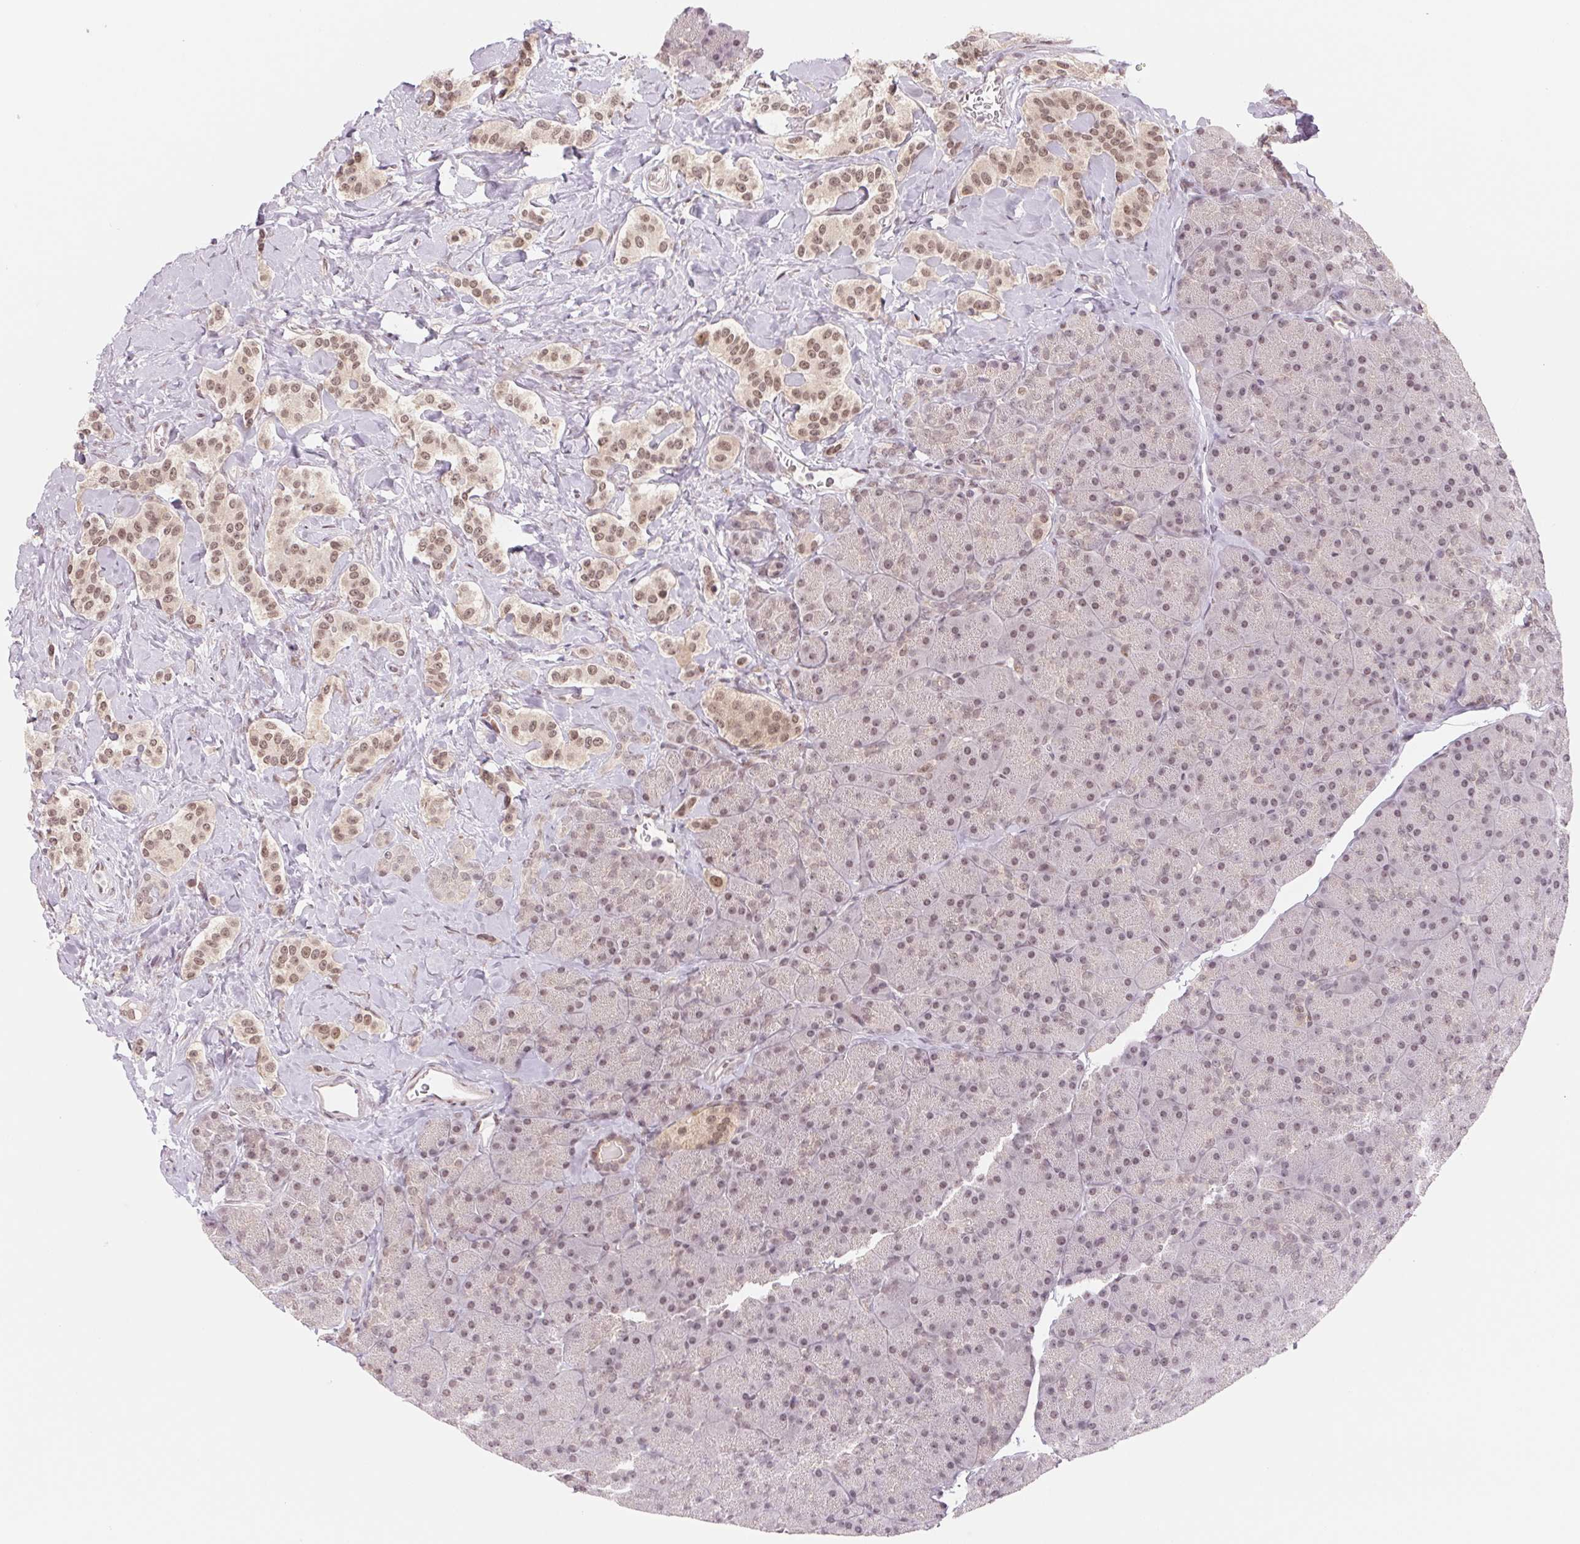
{"staining": {"intensity": "moderate", "quantity": ">75%", "location": "nuclear"}, "tissue": "carcinoid", "cell_type": "Tumor cells", "image_type": "cancer", "snomed": [{"axis": "morphology", "description": "Normal tissue, NOS"}, {"axis": "morphology", "description": "Carcinoid, malignant, NOS"}, {"axis": "topography", "description": "Pancreas"}], "caption": "Immunohistochemistry (IHC) staining of carcinoid, which reveals medium levels of moderate nuclear staining in approximately >75% of tumor cells indicating moderate nuclear protein staining. The staining was performed using DAB (3,3'-diaminobenzidine) (brown) for protein detection and nuclei were counterstained in hematoxylin (blue).", "gene": "DNAJB6", "patient": {"sex": "male", "age": 36}}